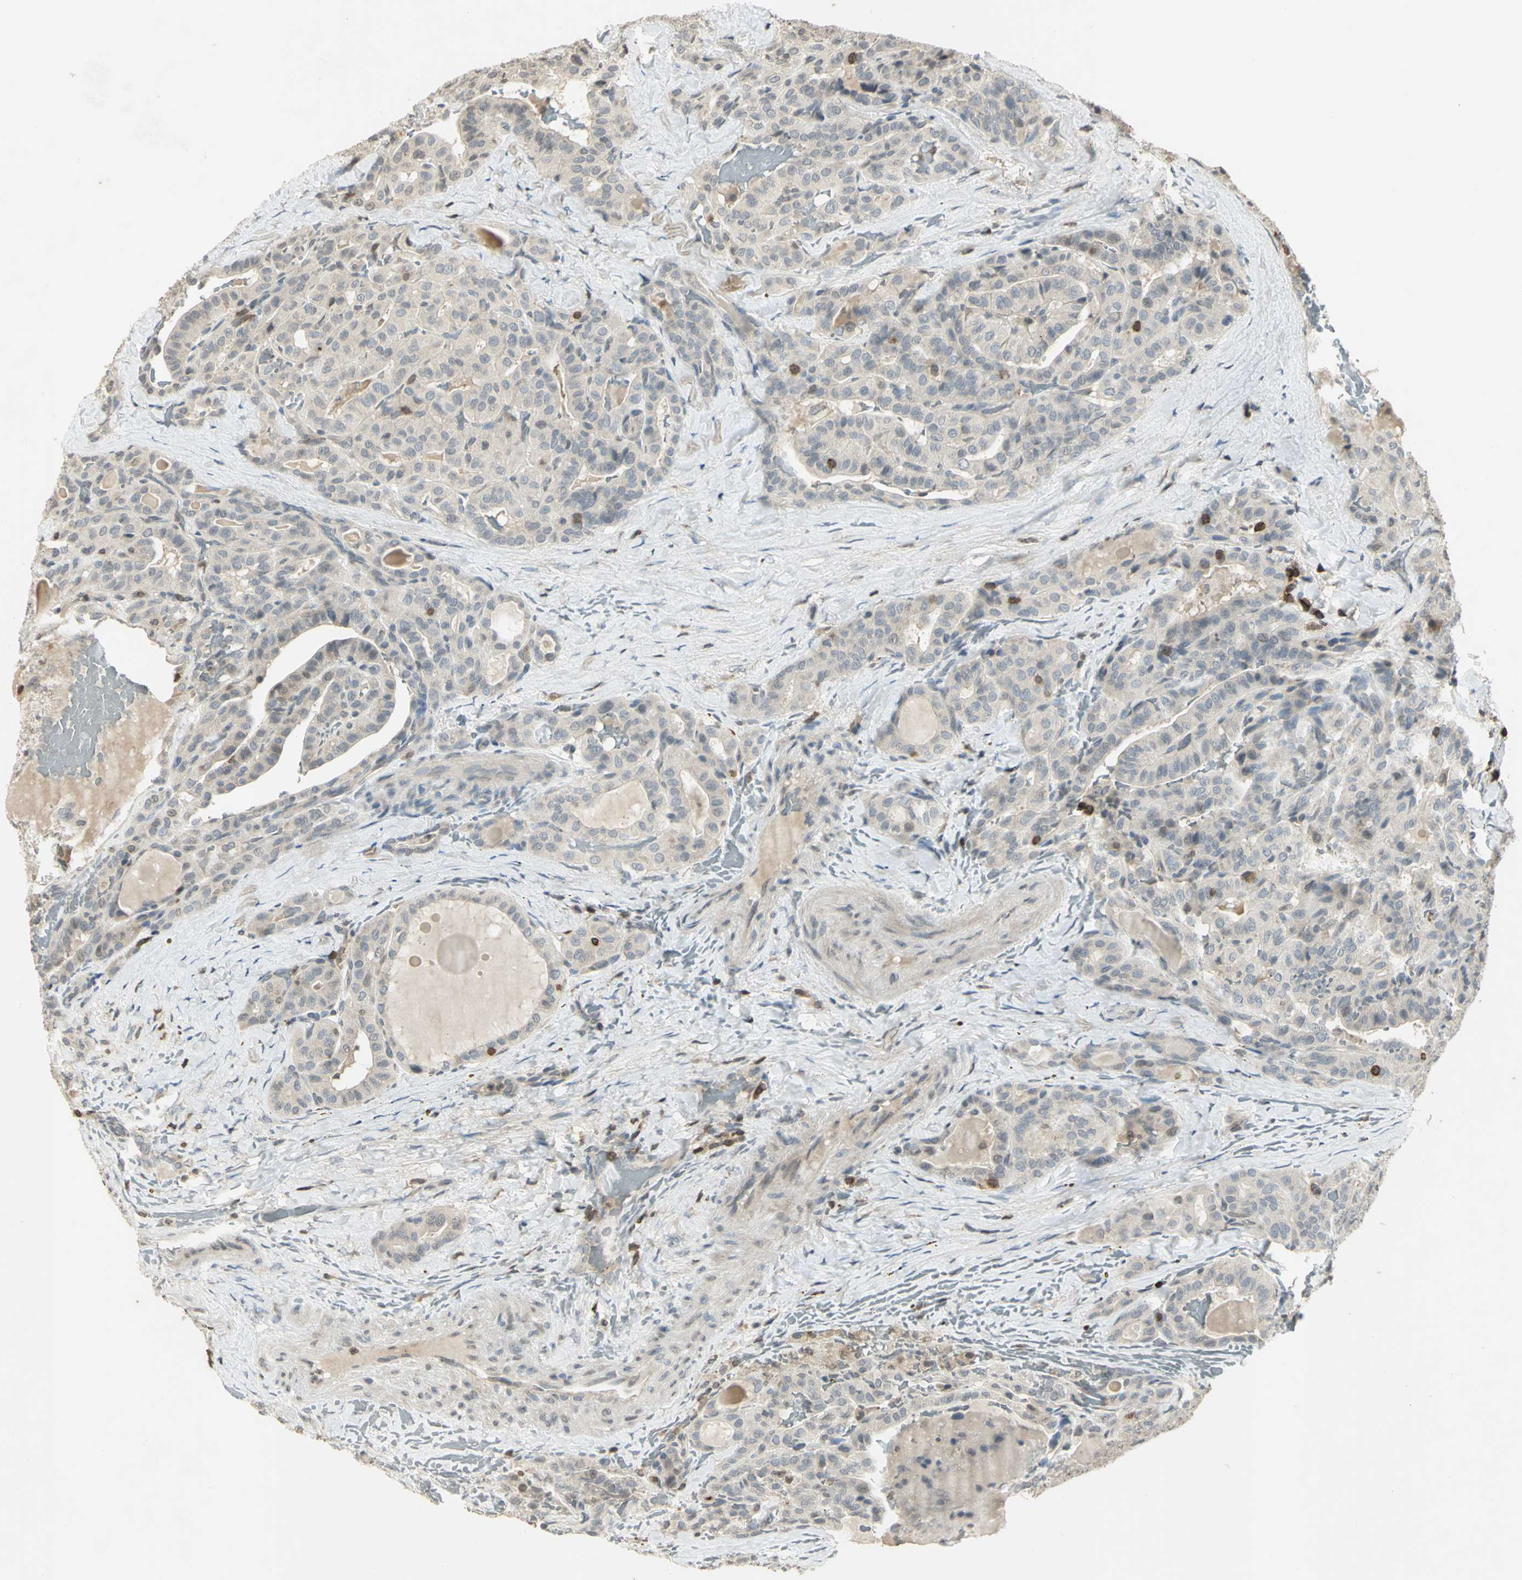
{"staining": {"intensity": "negative", "quantity": "none", "location": "none"}, "tissue": "thyroid cancer", "cell_type": "Tumor cells", "image_type": "cancer", "snomed": [{"axis": "morphology", "description": "Papillary adenocarcinoma, NOS"}, {"axis": "topography", "description": "Thyroid gland"}], "caption": "Thyroid papillary adenocarcinoma was stained to show a protein in brown. There is no significant positivity in tumor cells.", "gene": "IL16", "patient": {"sex": "male", "age": 77}}